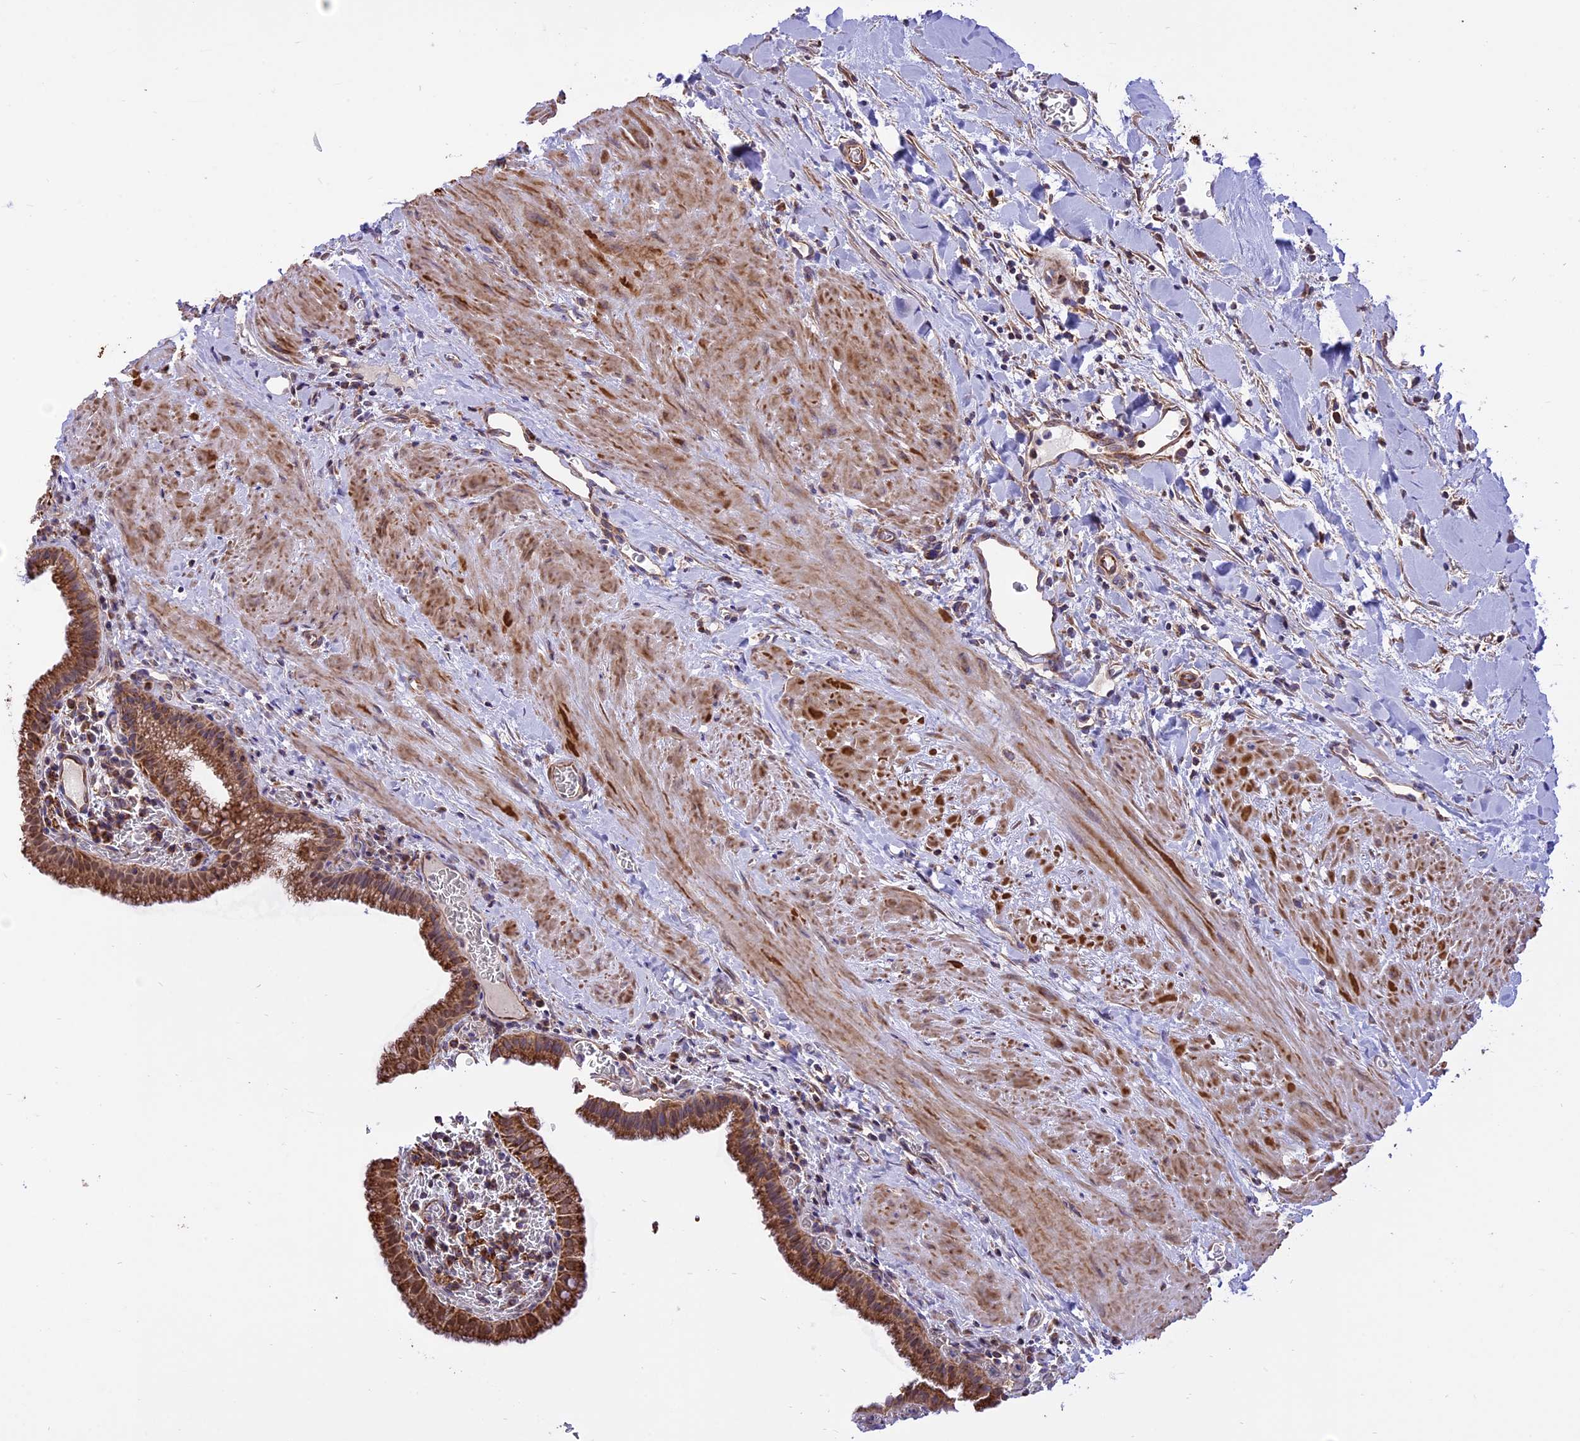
{"staining": {"intensity": "strong", "quantity": ">75%", "location": "cytoplasmic/membranous"}, "tissue": "gallbladder", "cell_type": "Glandular cells", "image_type": "normal", "snomed": [{"axis": "morphology", "description": "Normal tissue, NOS"}, {"axis": "topography", "description": "Gallbladder"}], "caption": "This micrograph demonstrates immunohistochemistry staining of benign gallbladder, with high strong cytoplasmic/membranous positivity in about >75% of glandular cells.", "gene": "TTC4", "patient": {"sex": "male", "age": 78}}